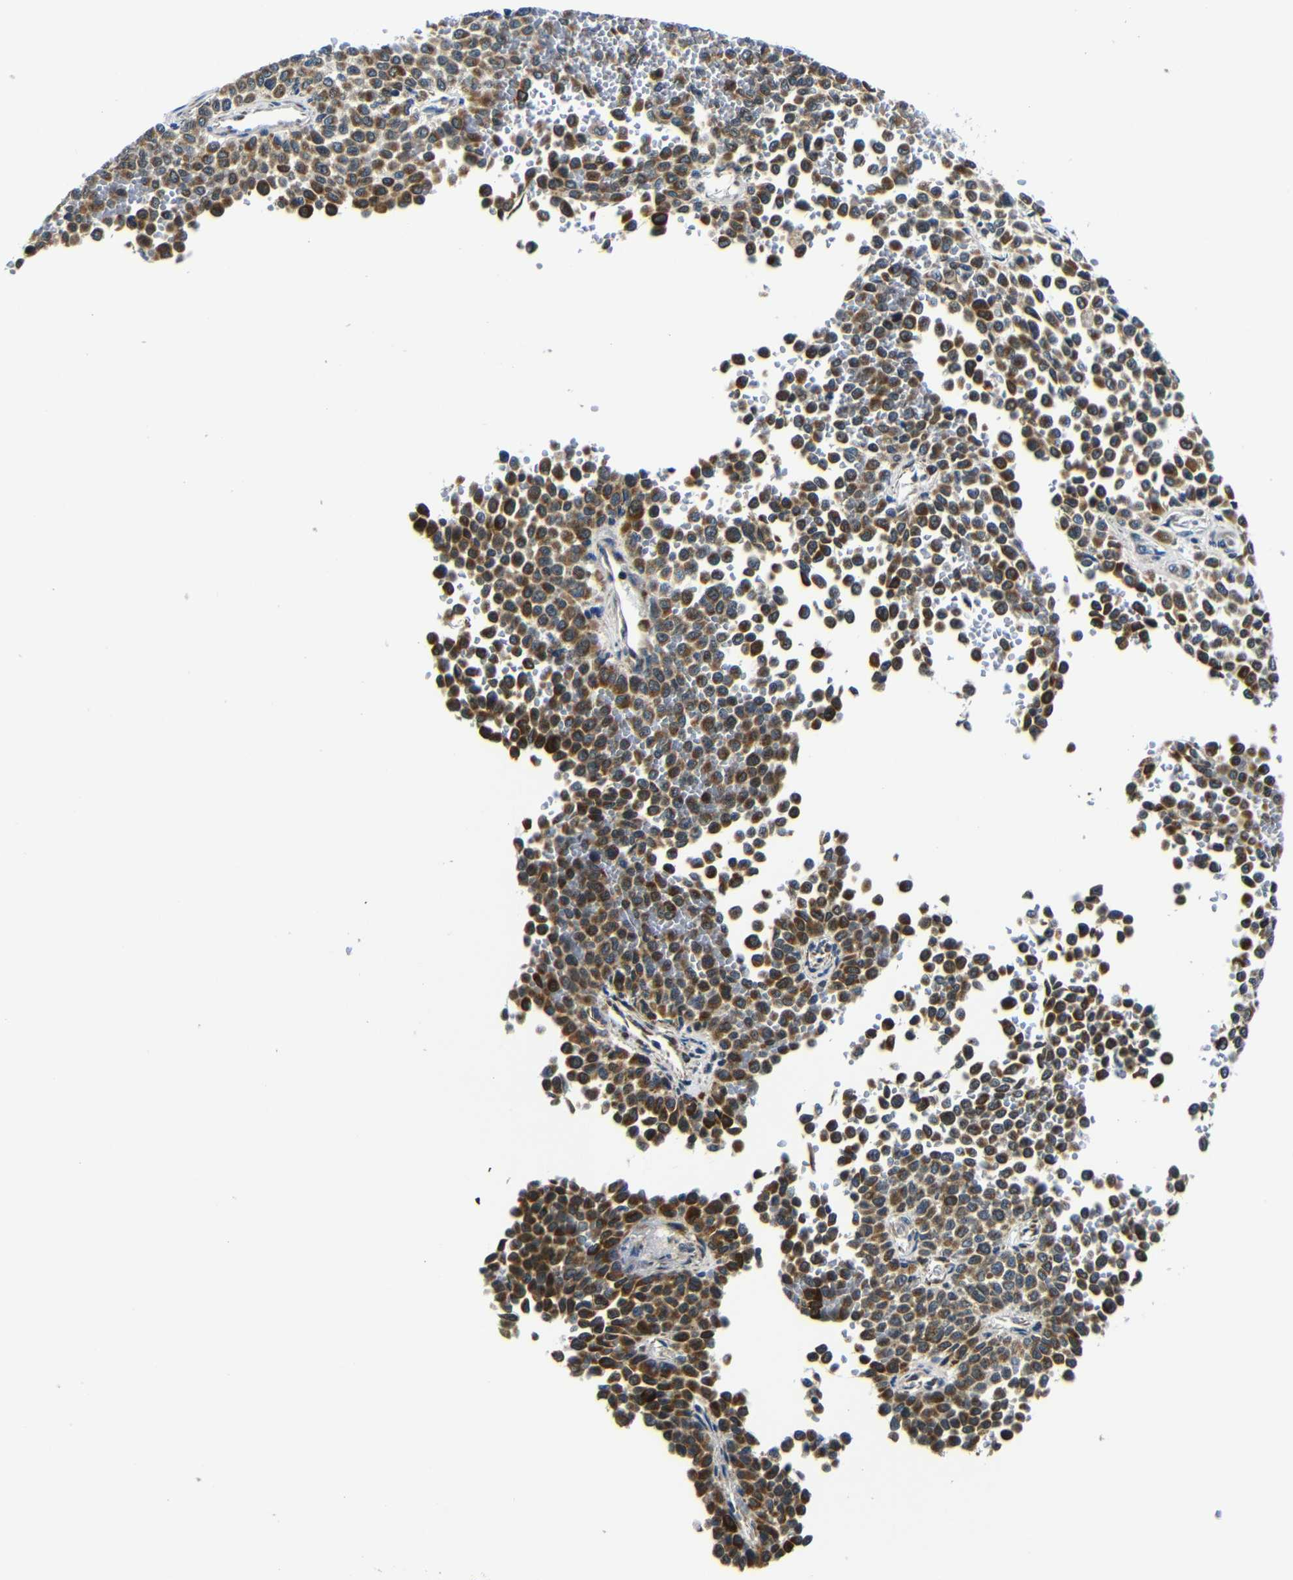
{"staining": {"intensity": "moderate", "quantity": ">75%", "location": "cytoplasmic/membranous"}, "tissue": "melanoma", "cell_type": "Tumor cells", "image_type": "cancer", "snomed": [{"axis": "morphology", "description": "Malignant melanoma, Metastatic site"}, {"axis": "topography", "description": "Pancreas"}], "caption": "IHC of melanoma reveals medium levels of moderate cytoplasmic/membranous expression in about >75% of tumor cells. Nuclei are stained in blue.", "gene": "FKBP14", "patient": {"sex": "female", "age": 30}}